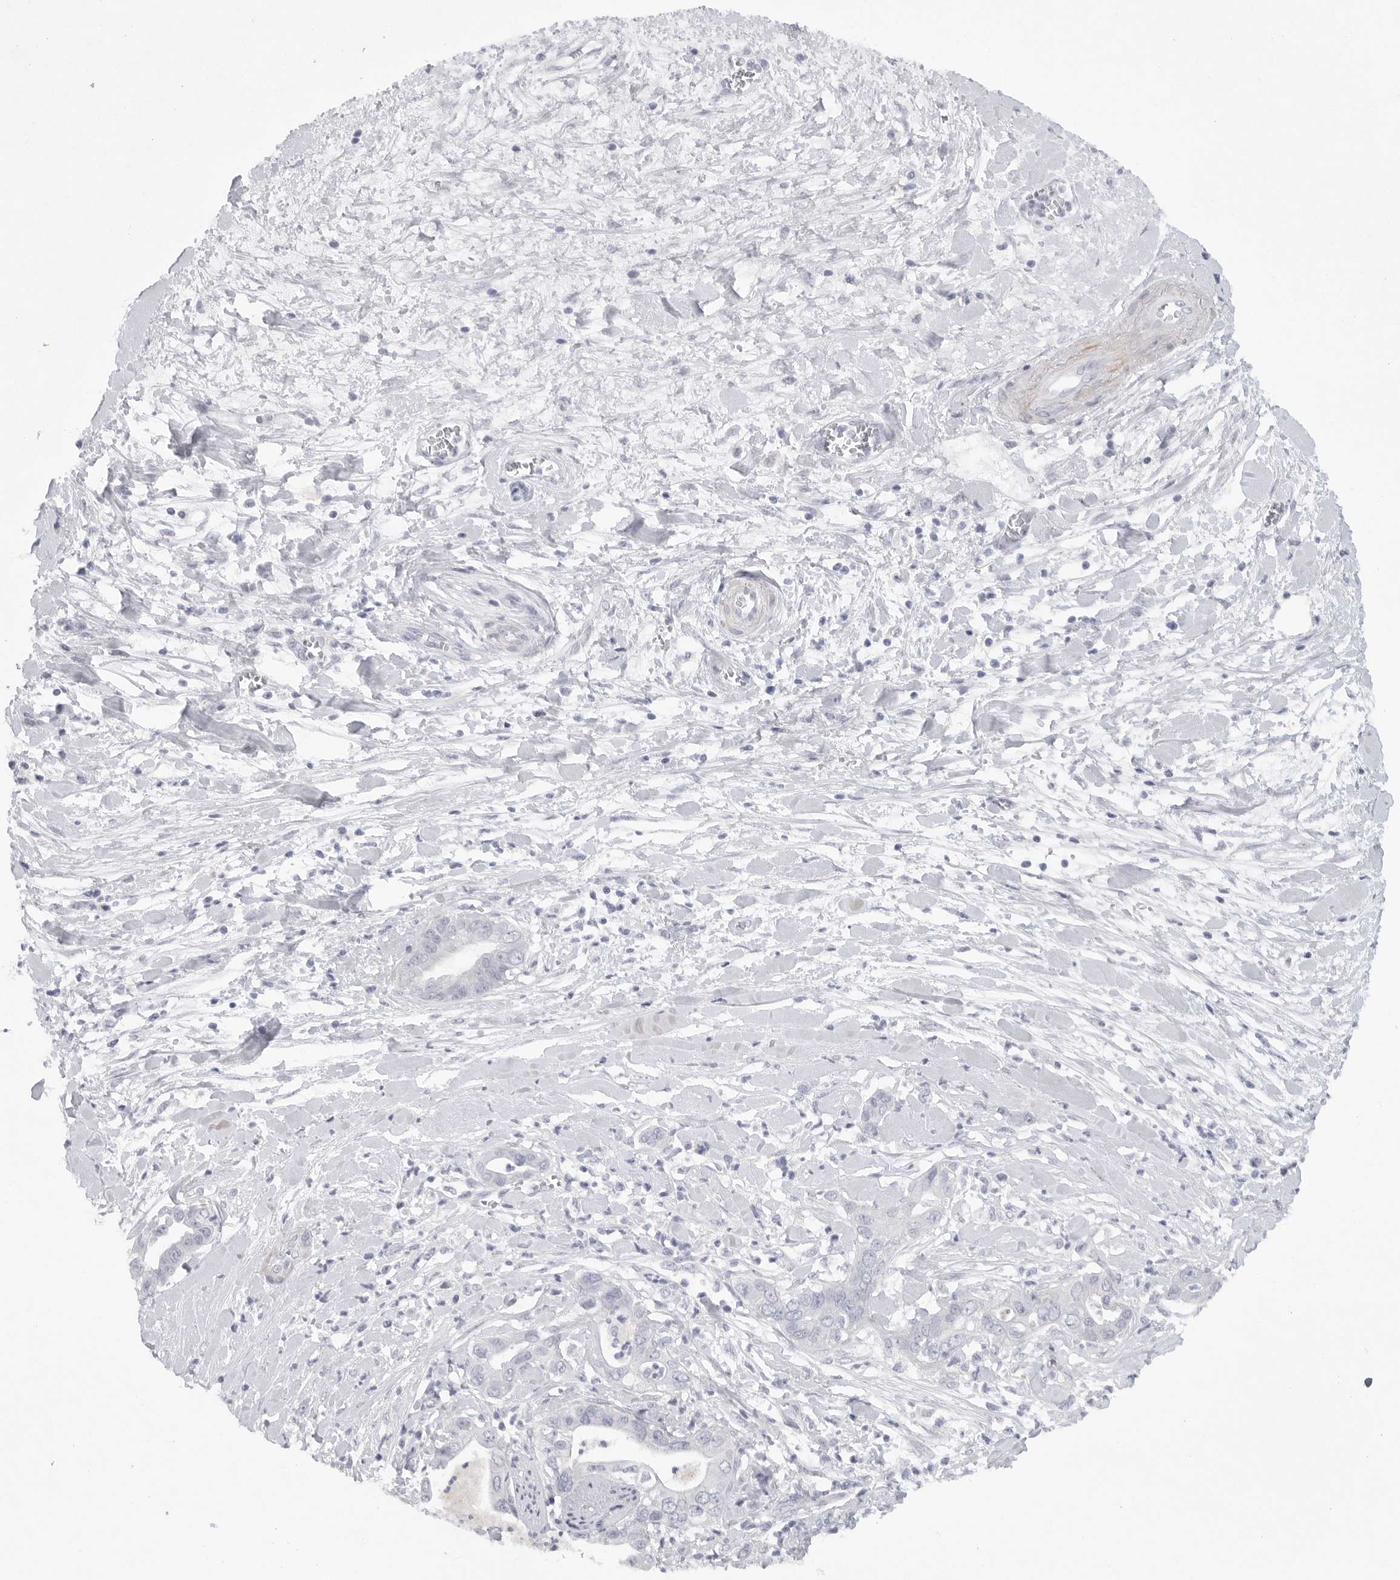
{"staining": {"intensity": "negative", "quantity": "none", "location": "none"}, "tissue": "pancreatic cancer", "cell_type": "Tumor cells", "image_type": "cancer", "snomed": [{"axis": "morphology", "description": "Adenocarcinoma, NOS"}, {"axis": "topography", "description": "Pancreas"}], "caption": "Pancreatic cancer (adenocarcinoma) stained for a protein using immunohistochemistry exhibits no expression tumor cells.", "gene": "TNR", "patient": {"sex": "female", "age": 78}}